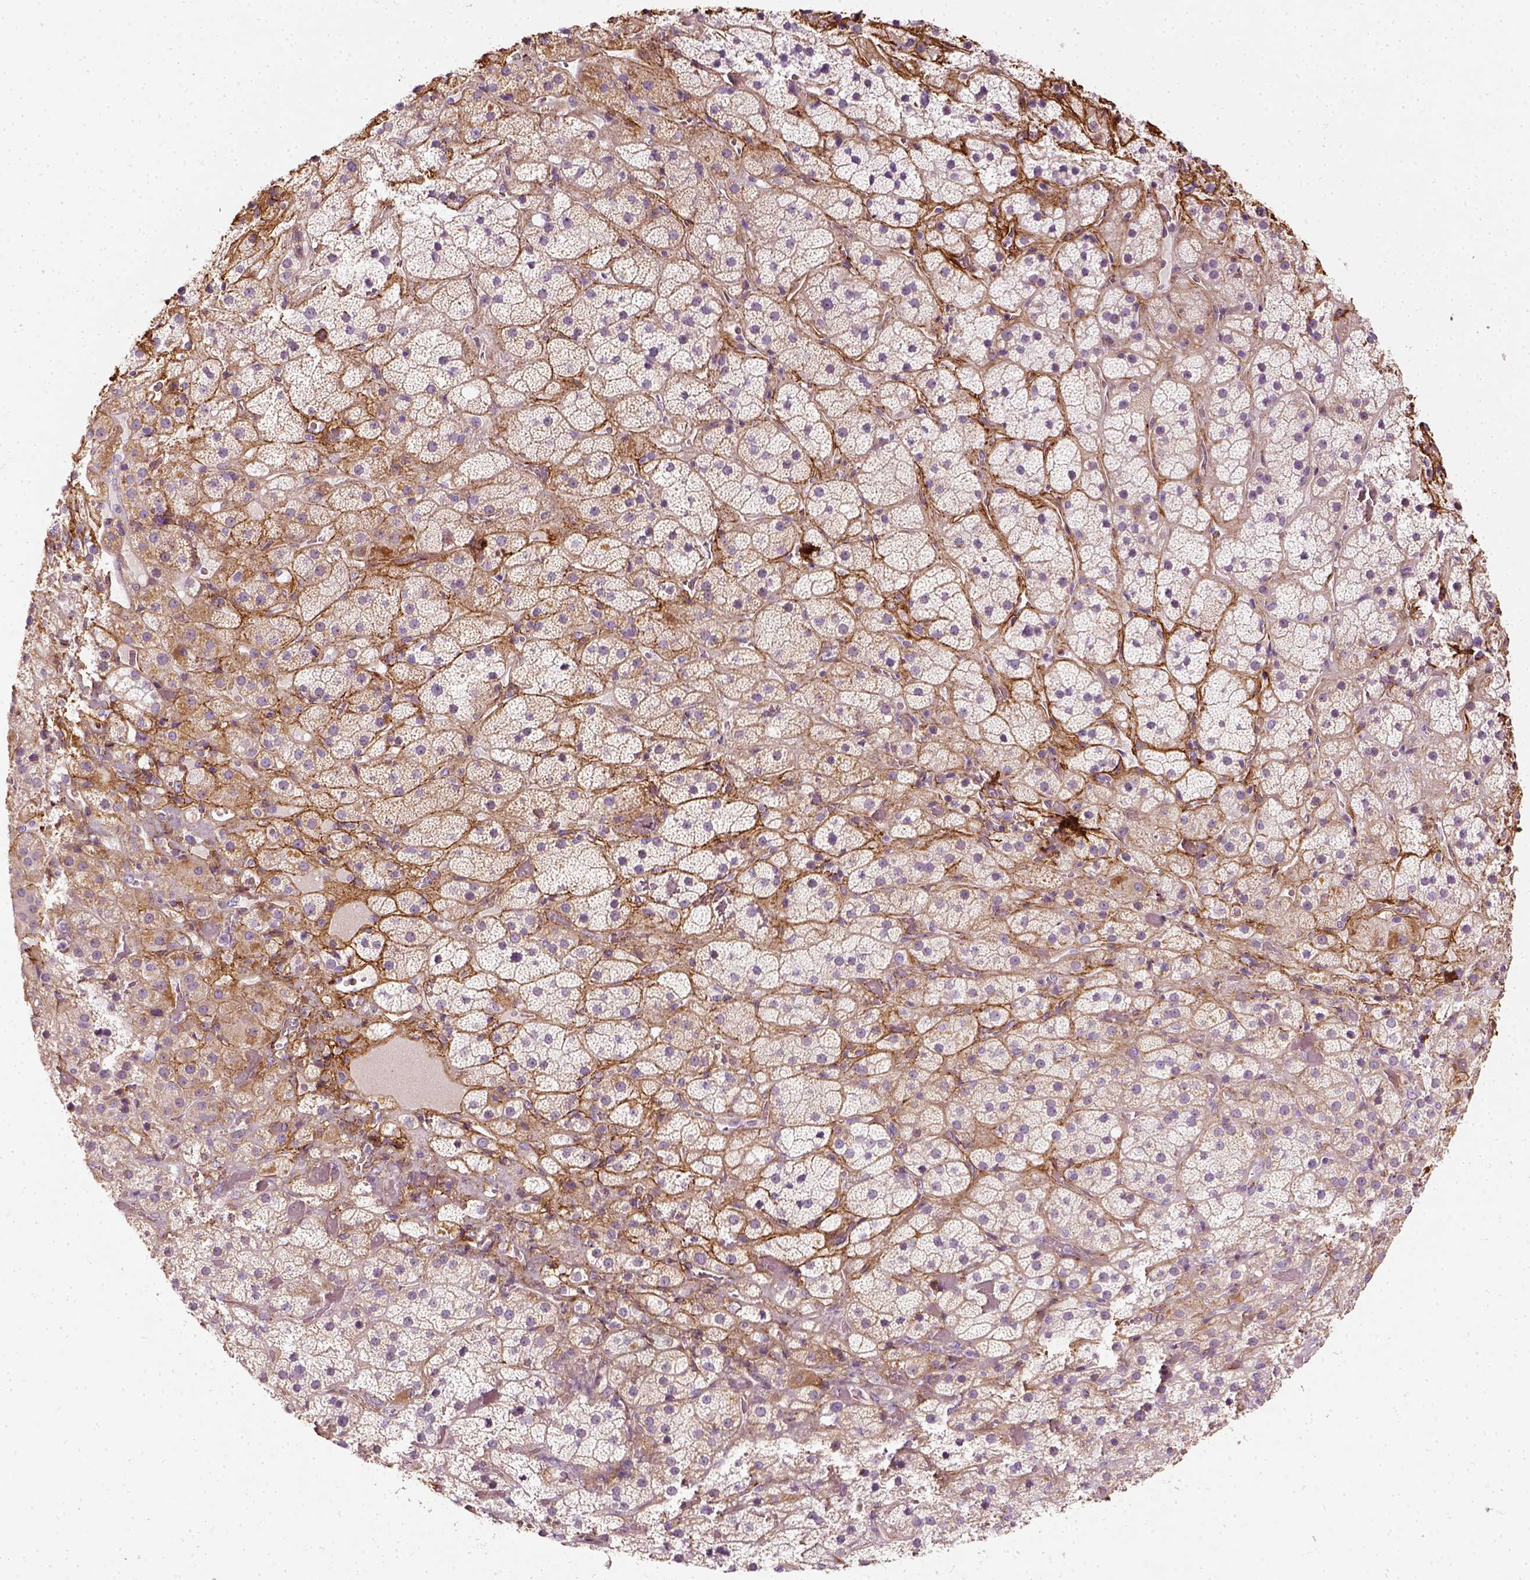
{"staining": {"intensity": "negative", "quantity": "none", "location": "none"}, "tissue": "adrenal gland", "cell_type": "Glandular cells", "image_type": "normal", "snomed": [{"axis": "morphology", "description": "Normal tissue, NOS"}, {"axis": "topography", "description": "Adrenal gland"}], "caption": "DAB immunohistochemical staining of unremarkable adrenal gland demonstrates no significant expression in glandular cells. (Immunohistochemistry (ihc), brightfield microscopy, high magnification).", "gene": "COL6A2", "patient": {"sex": "male", "age": 57}}